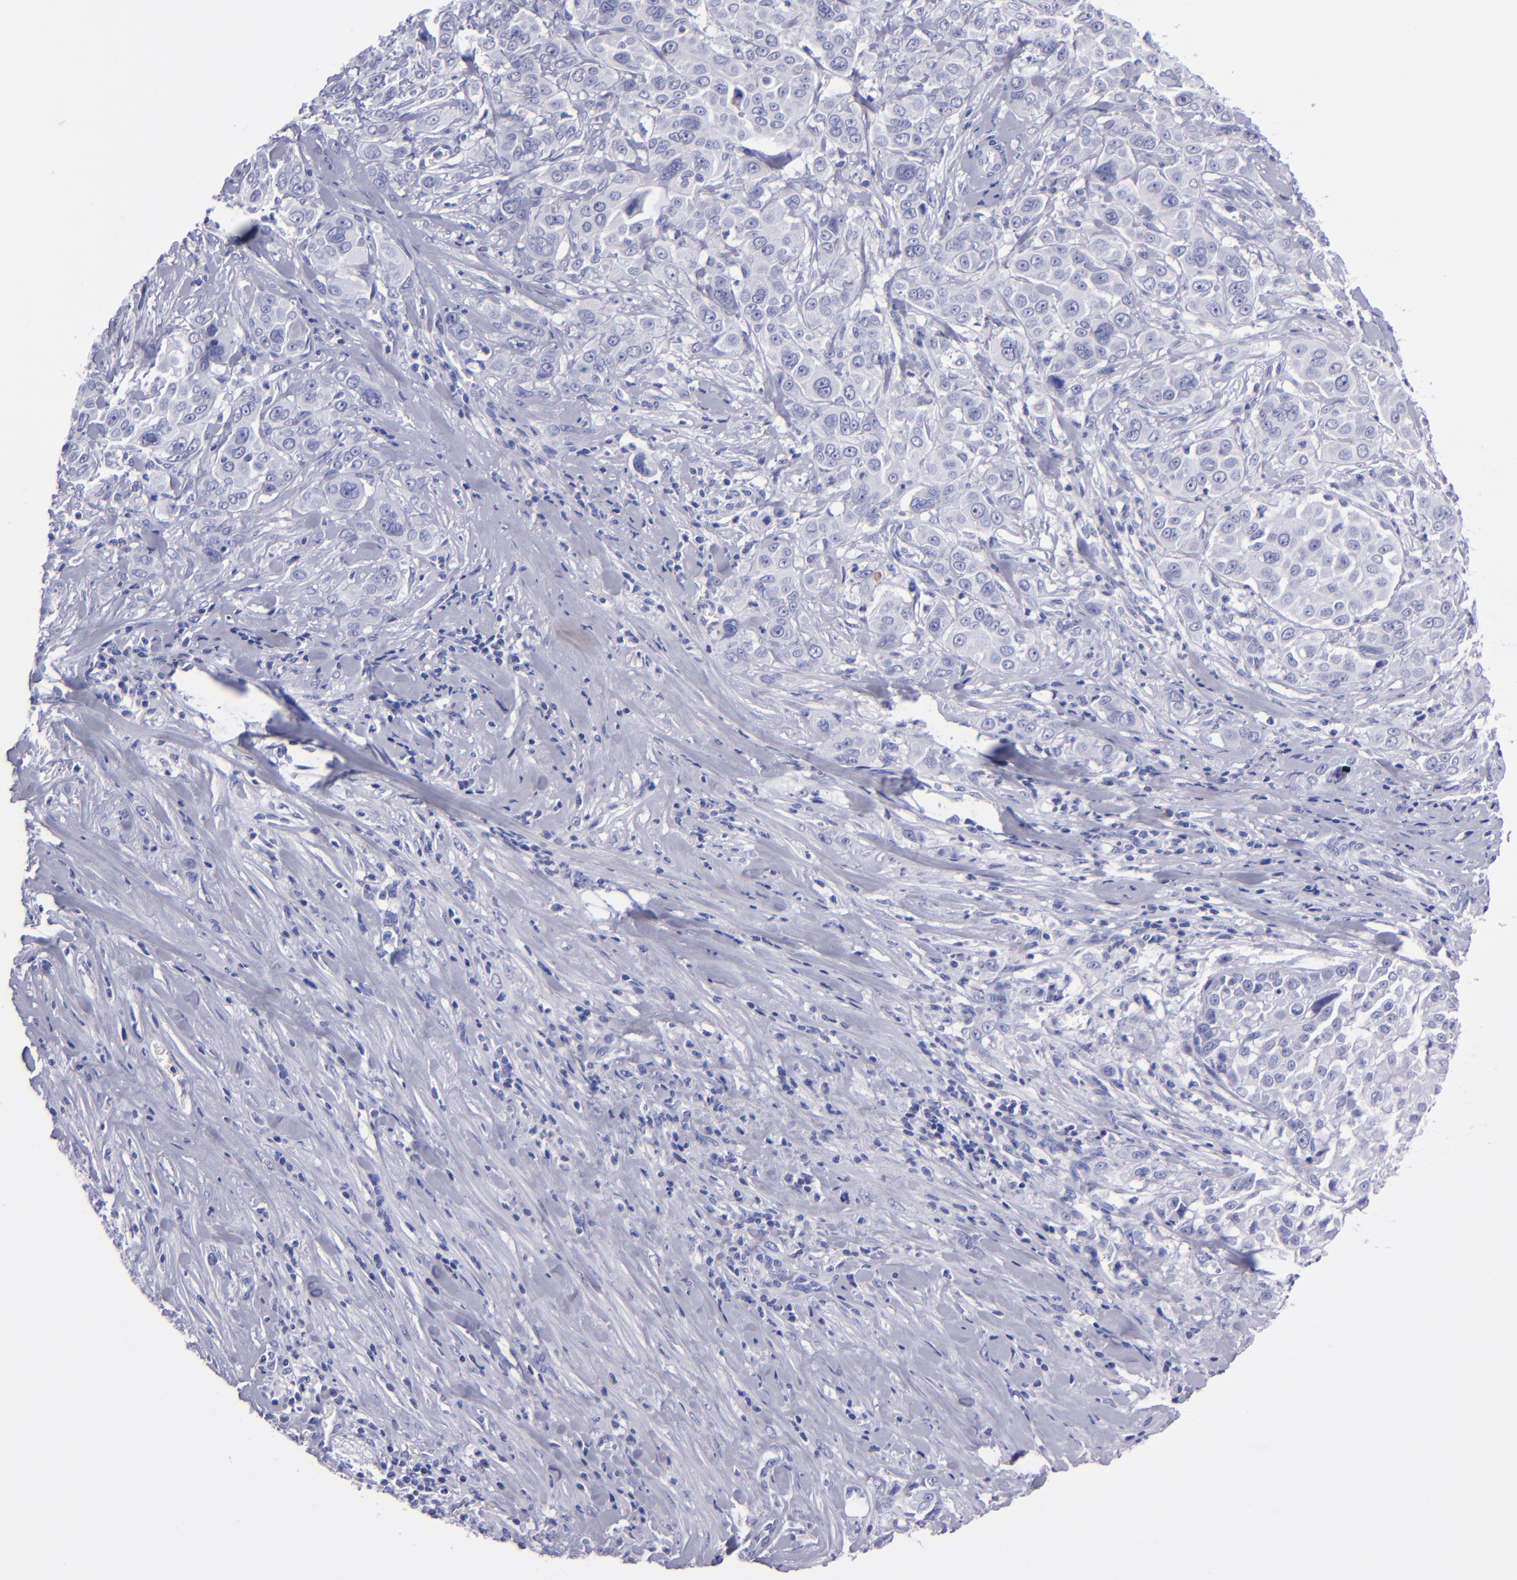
{"staining": {"intensity": "negative", "quantity": "none", "location": "none"}, "tissue": "pancreatic cancer", "cell_type": "Tumor cells", "image_type": "cancer", "snomed": [{"axis": "morphology", "description": "Adenocarcinoma, NOS"}, {"axis": "topography", "description": "Pancreas"}], "caption": "This is an immunohistochemistry (IHC) photomicrograph of pancreatic cancer (adenocarcinoma). There is no positivity in tumor cells.", "gene": "CD37", "patient": {"sex": "female", "age": 52}}